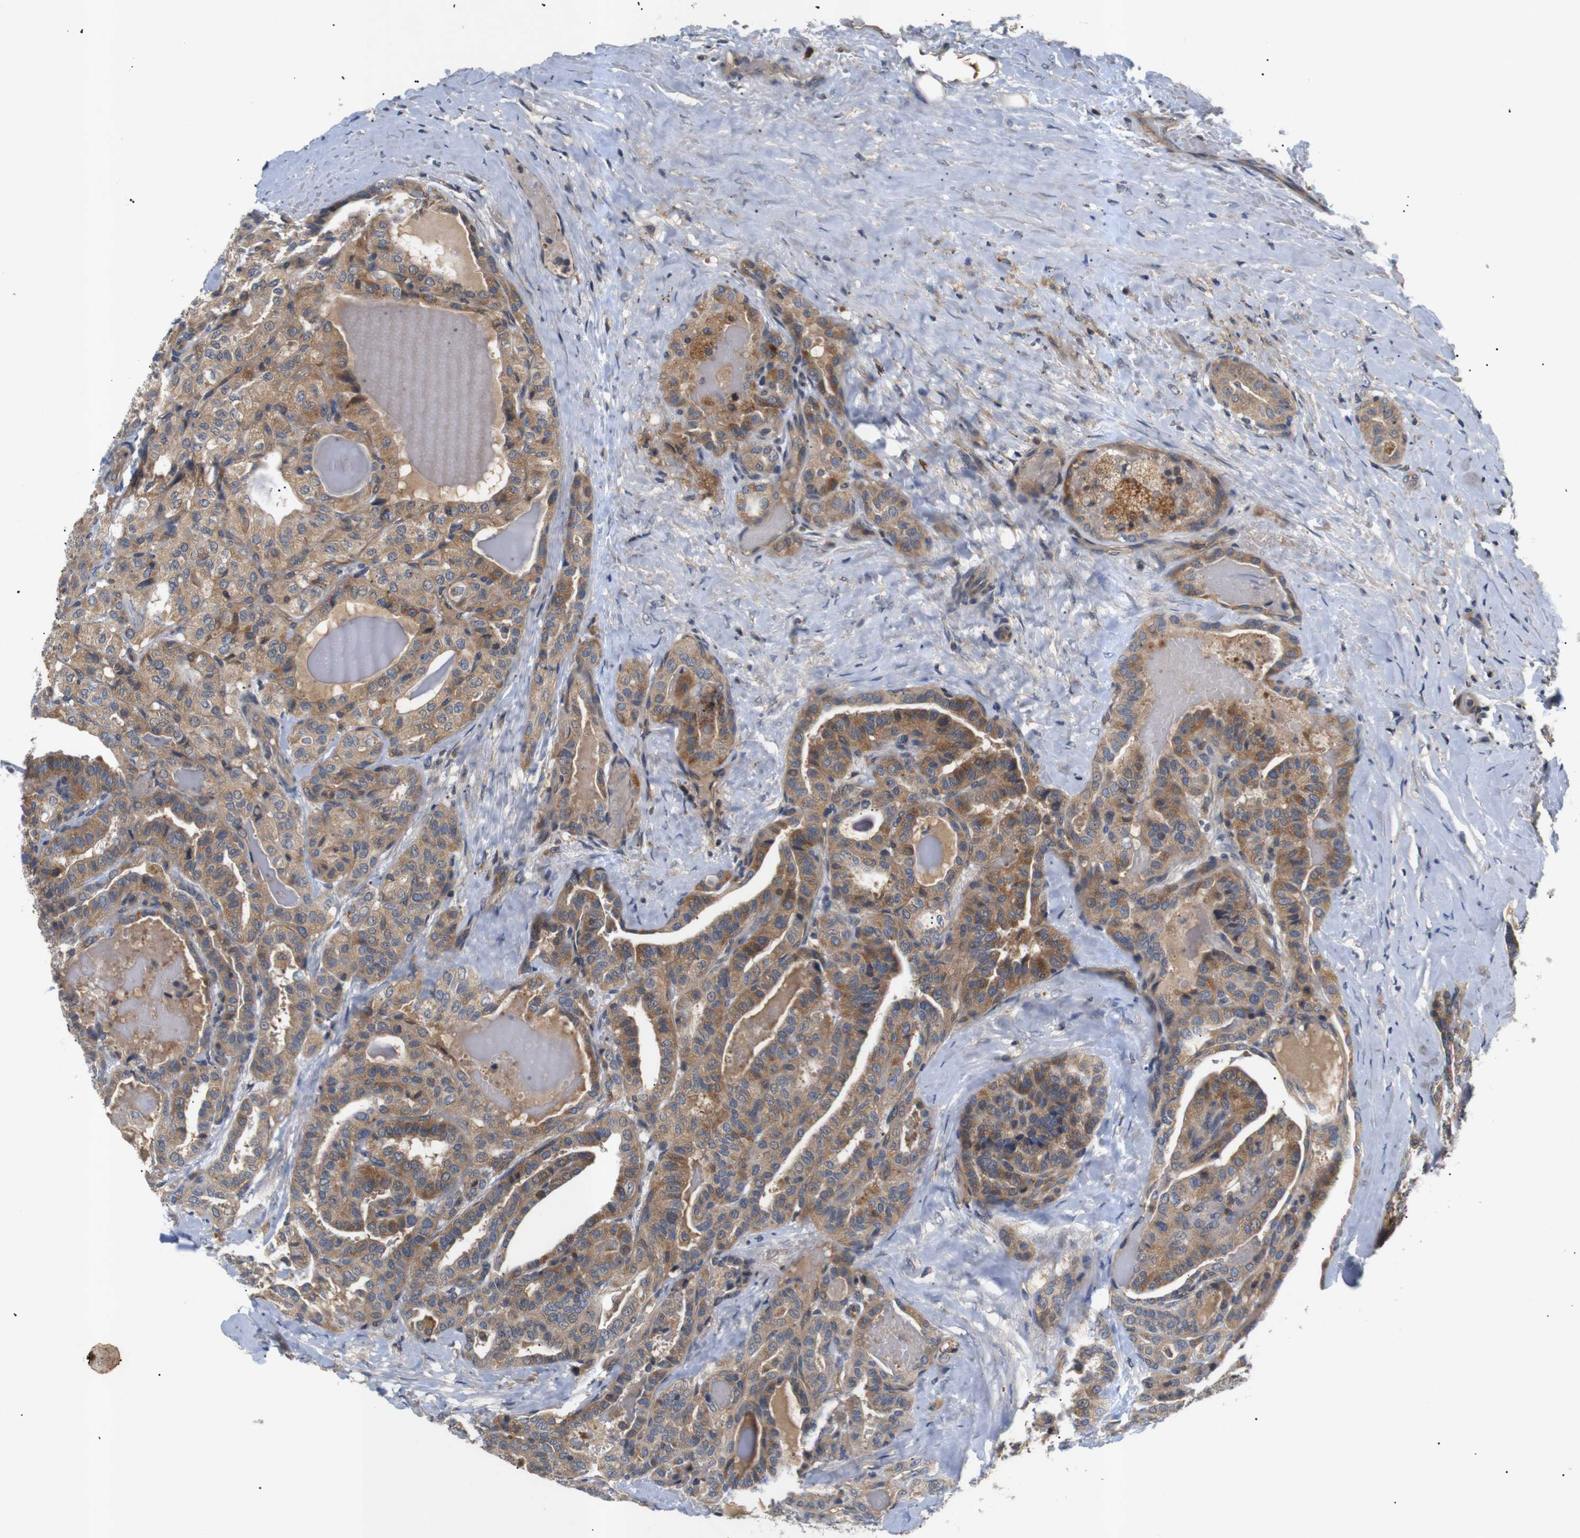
{"staining": {"intensity": "moderate", "quantity": ">75%", "location": "cytoplasmic/membranous"}, "tissue": "thyroid cancer", "cell_type": "Tumor cells", "image_type": "cancer", "snomed": [{"axis": "morphology", "description": "Papillary adenocarcinoma, NOS"}, {"axis": "topography", "description": "Thyroid gland"}], "caption": "Immunohistochemical staining of thyroid papillary adenocarcinoma reveals medium levels of moderate cytoplasmic/membranous protein staining in about >75% of tumor cells. The protein of interest is shown in brown color, while the nuclei are stained blue.", "gene": "RIPK1", "patient": {"sex": "male", "age": 77}}